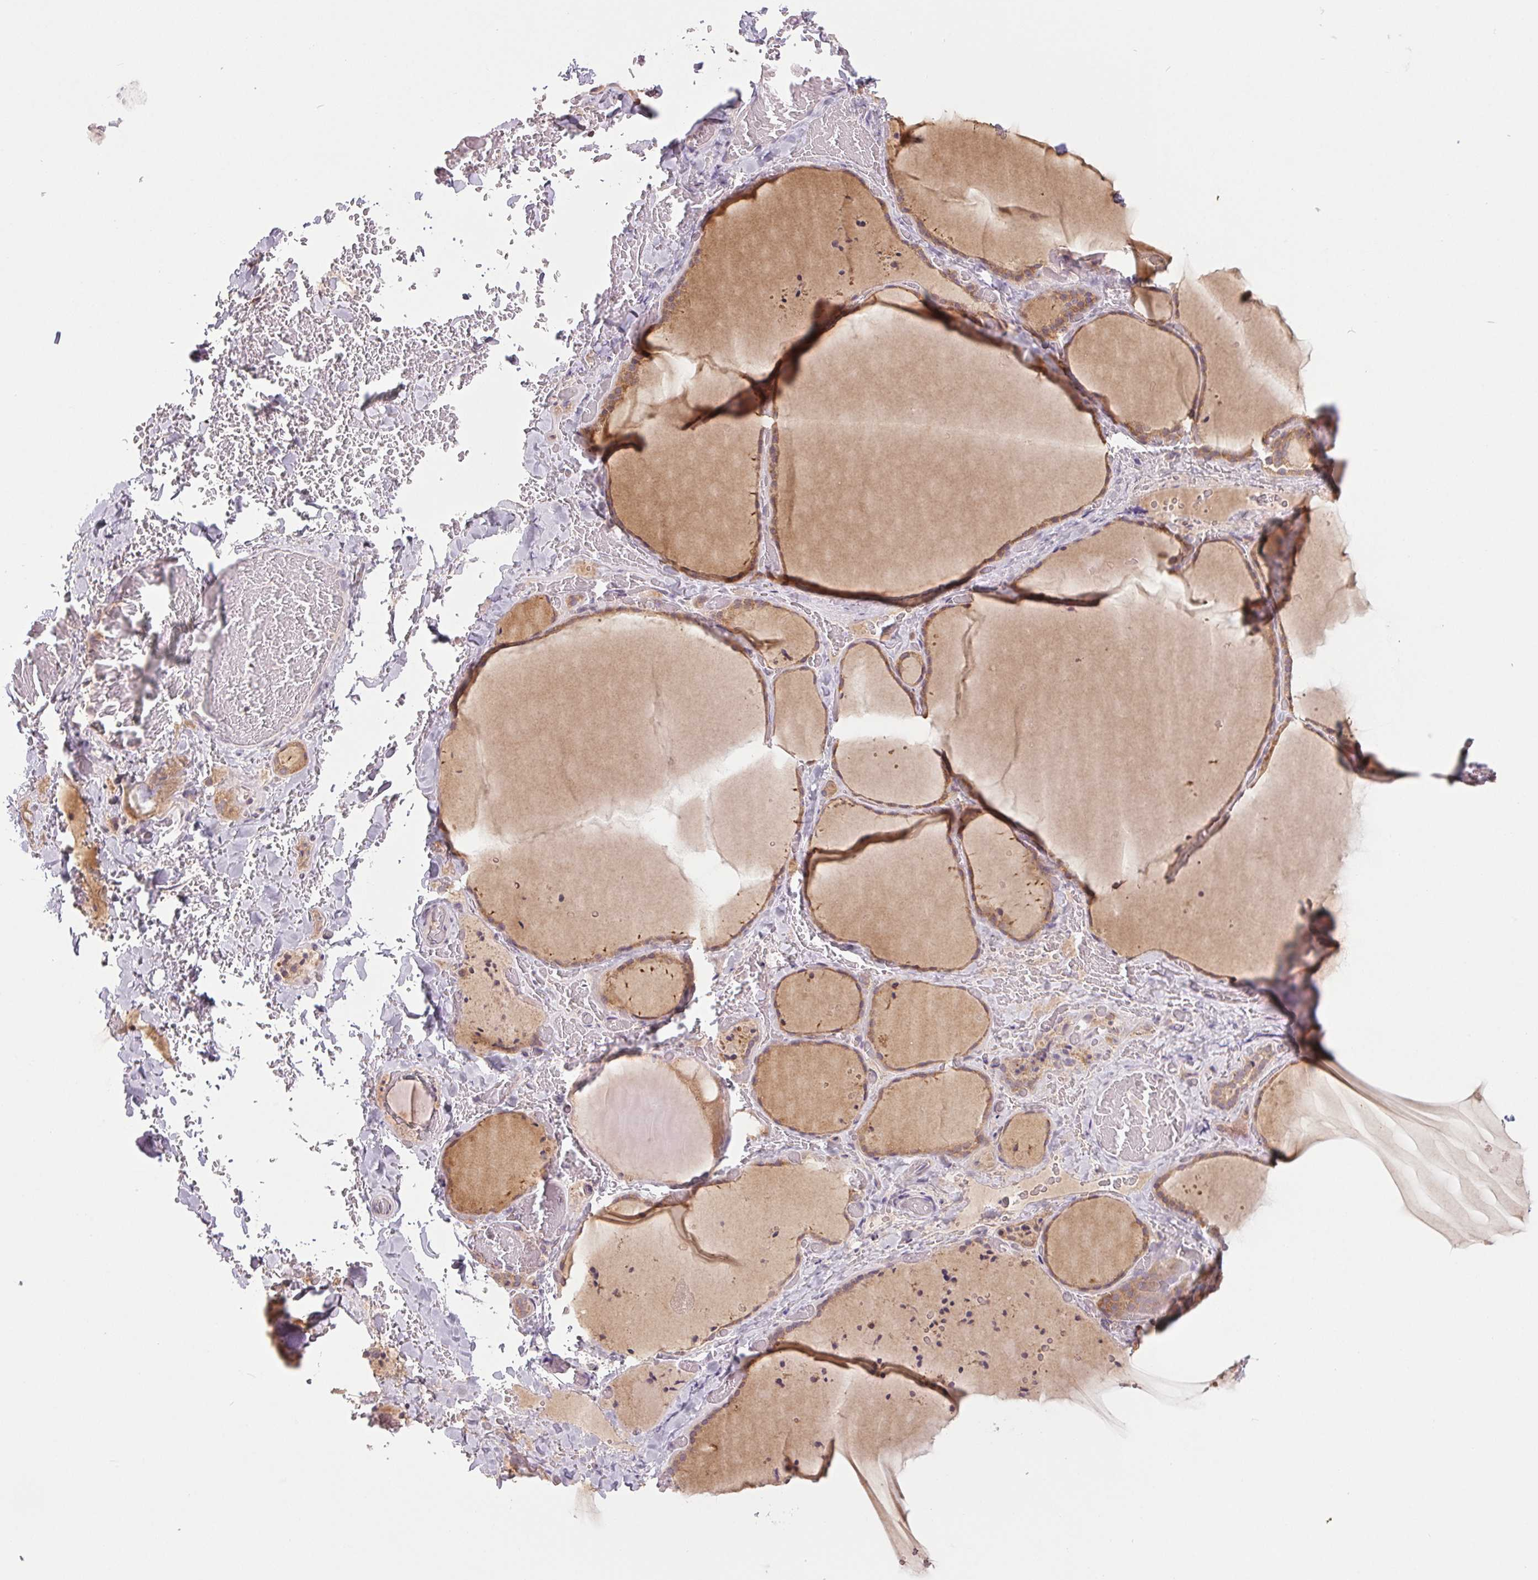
{"staining": {"intensity": "moderate", "quantity": ">75%", "location": "cytoplasmic/membranous"}, "tissue": "thyroid gland", "cell_type": "Glandular cells", "image_type": "normal", "snomed": [{"axis": "morphology", "description": "Normal tissue, NOS"}, {"axis": "topography", "description": "Thyroid gland"}], "caption": "This photomicrograph demonstrates benign thyroid gland stained with IHC to label a protein in brown. The cytoplasmic/membranous of glandular cells show moderate positivity for the protein. Nuclei are counter-stained blue.", "gene": "MAP3K5", "patient": {"sex": "female", "age": 36}}